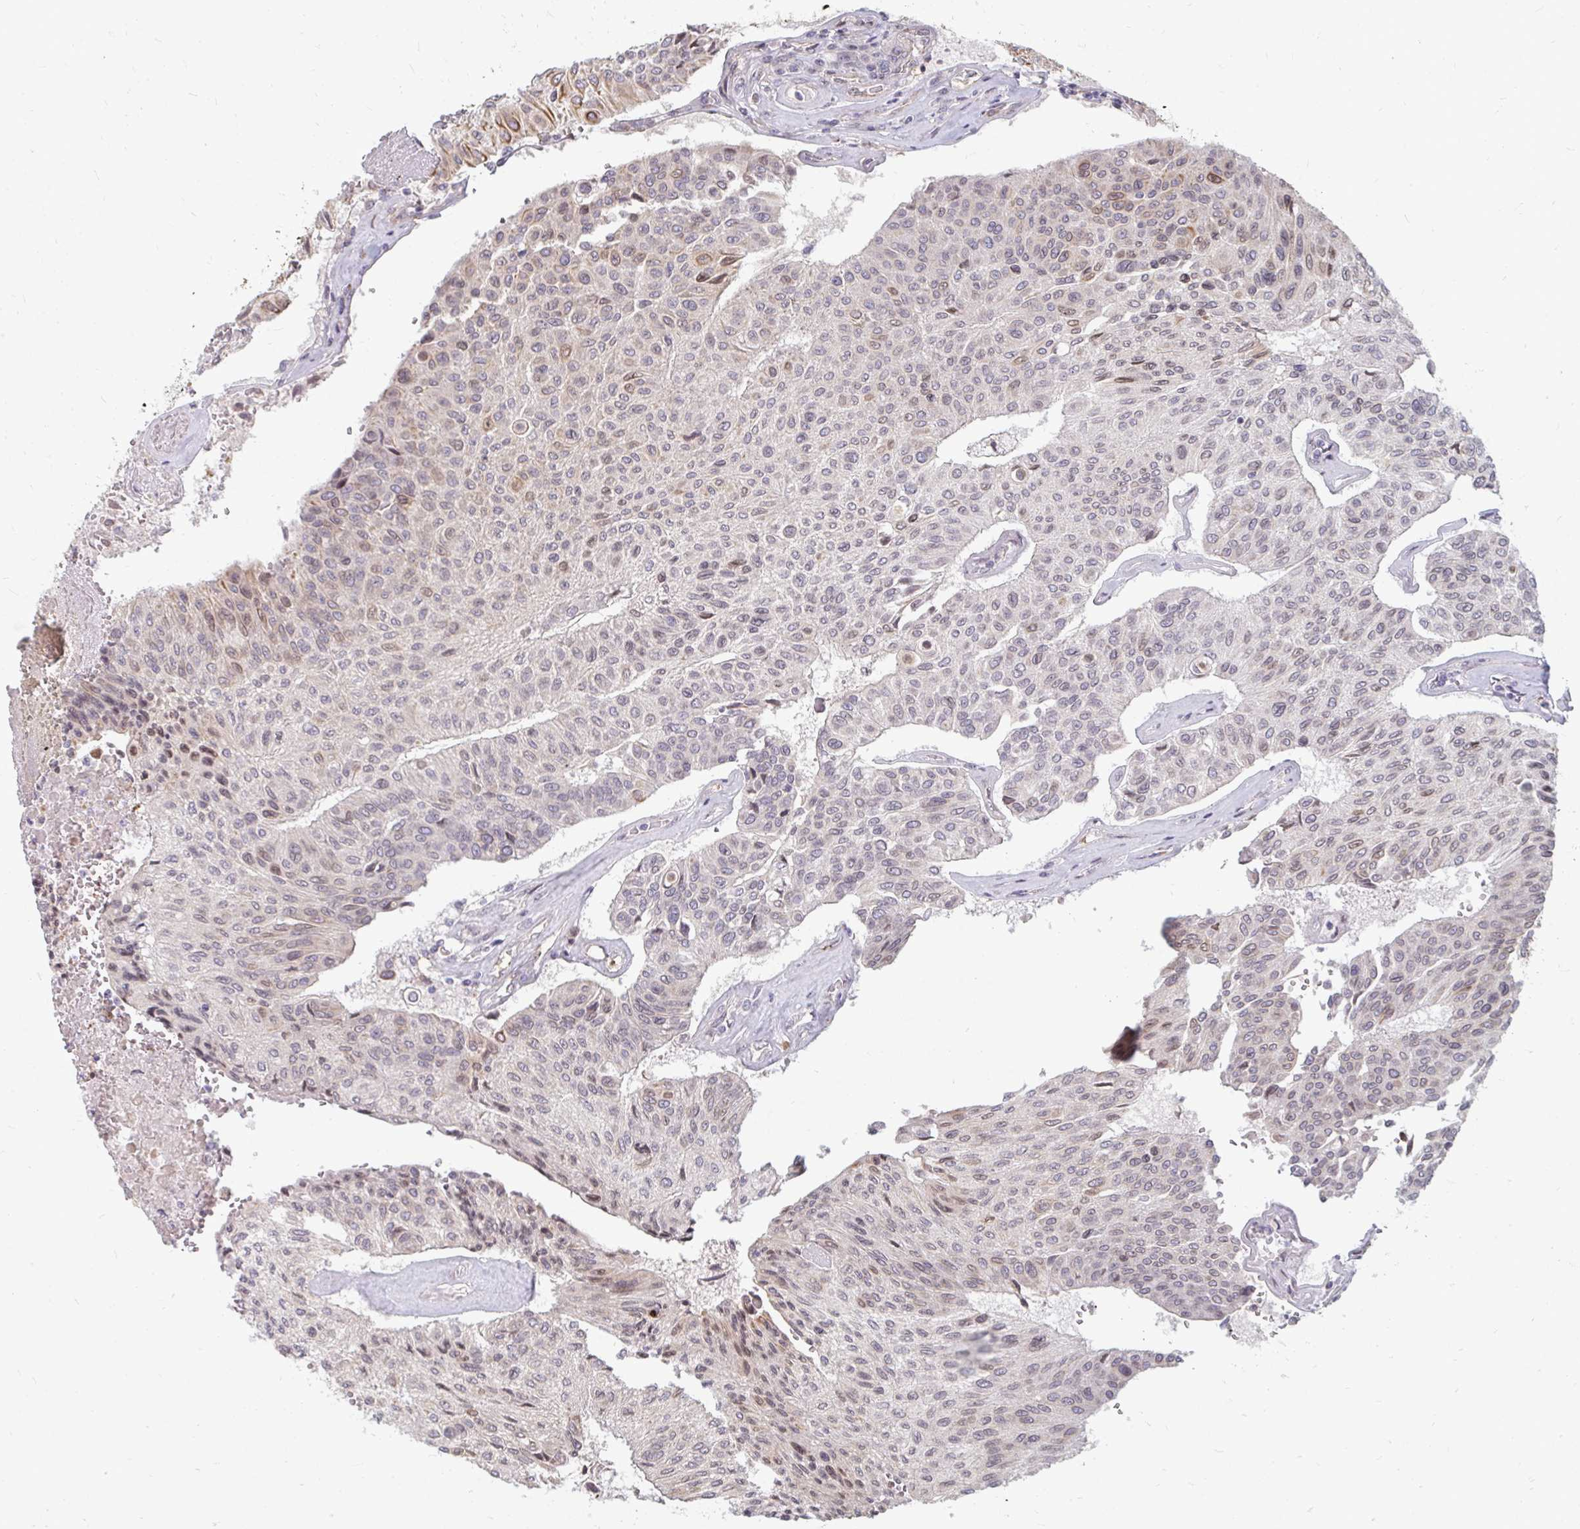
{"staining": {"intensity": "weak", "quantity": "<25%", "location": "nuclear"}, "tissue": "urothelial cancer", "cell_type": "Tumor cells", "image_type": "cancer", "snomed": [{"axis": "morphology", "description": "Urothelial carcinoma, High grade"}, {"axis": "topography", "description": "Urinary bladder"}], "caption": "Protein analysis of urothelial cancer demonstrates no significant positivity in tumor cells.", "gene": "GPC5", "patient": {"sex": "male", "age": 66}}